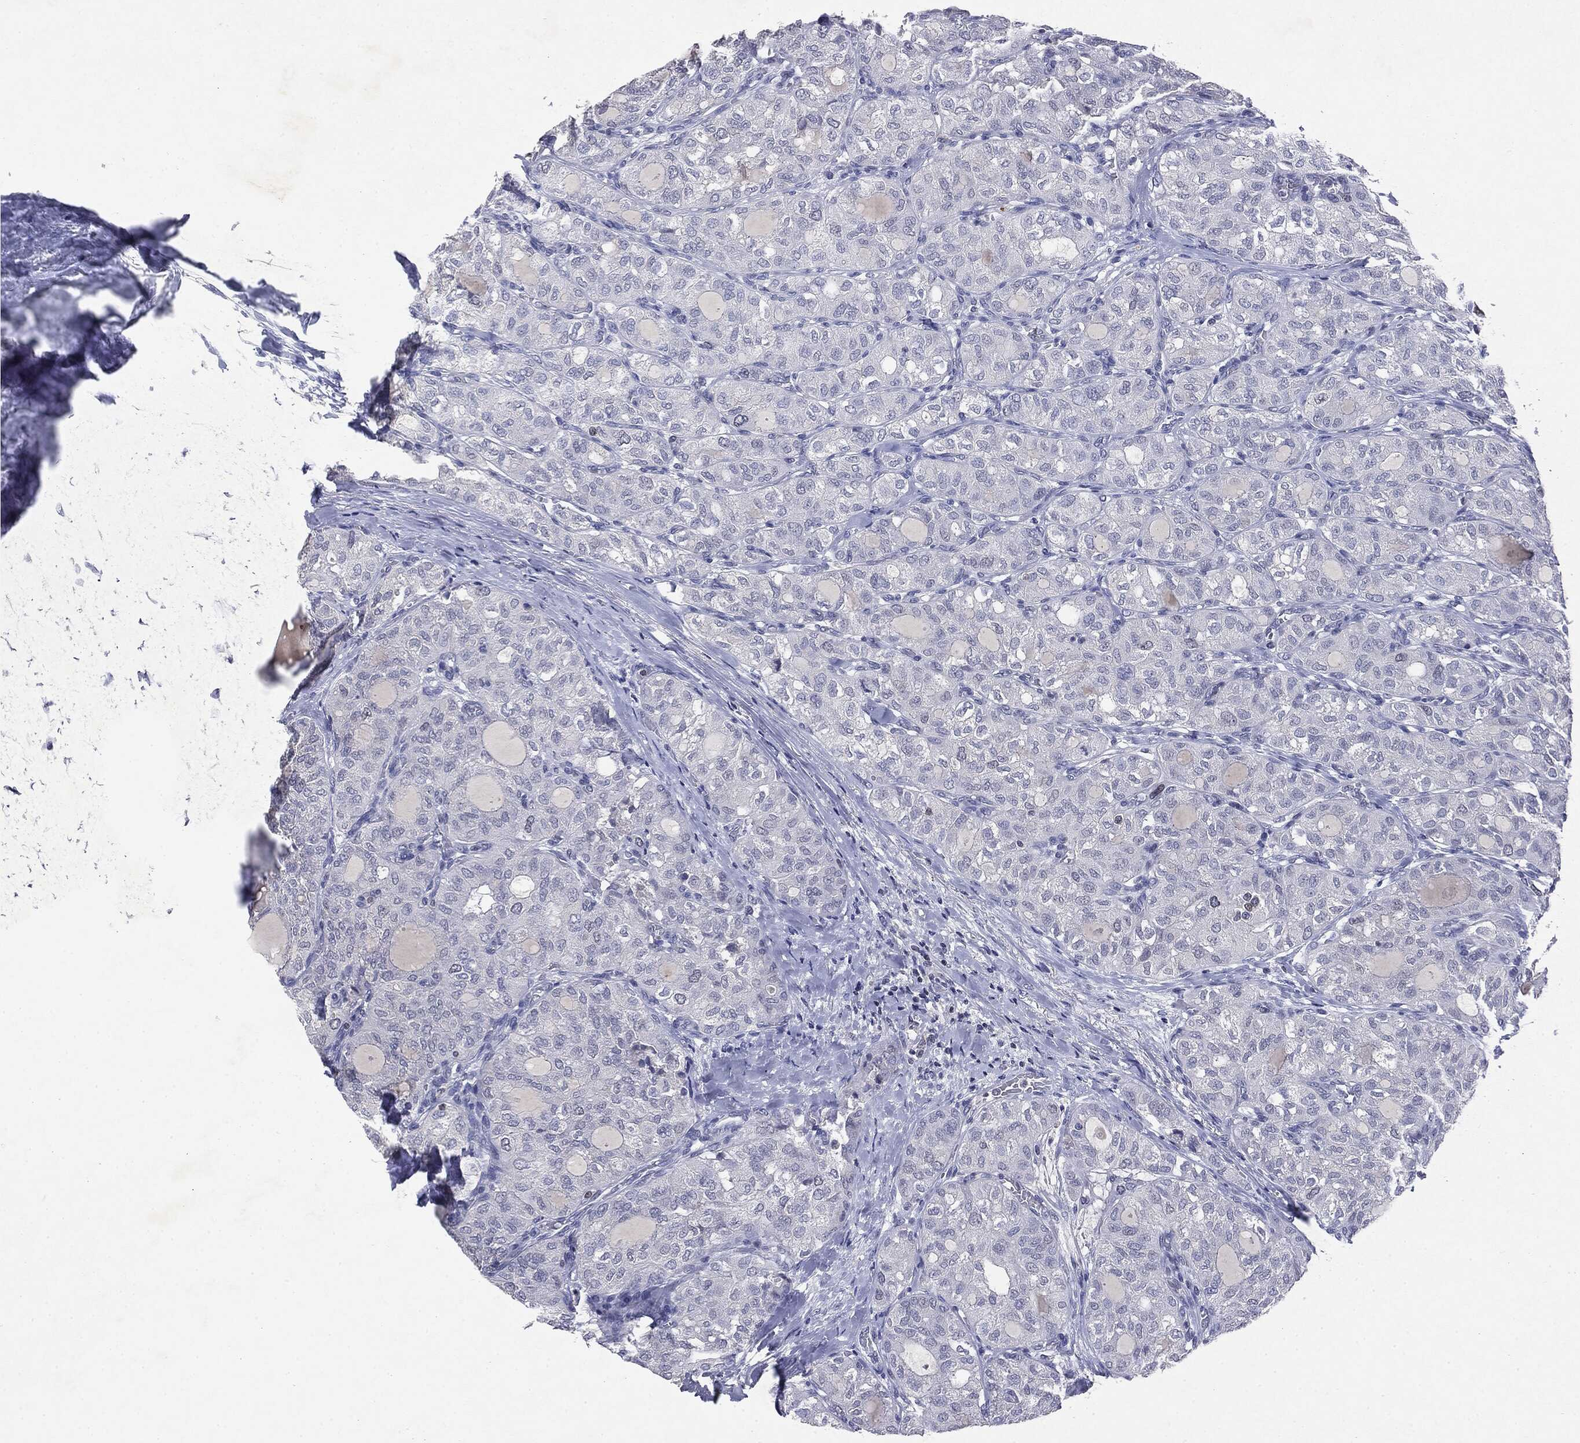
{"staining": {"intensity": "negative", "quantity": "none", "location": "none"}, "tissue": "thyroid cancer", "cell_type": "Tumor cells", "image_type": "cancer", "snomed": [{"axis": "morphology", "description": "Follicular adenoma carcinoma, NOS"}, {"axis": "topography", "description": "Thyroid gland"}], "caption": "High power microscopy micrograph of an immunohistochemistry (IHC) photomicrograph of thyroid cancer (follicular adenoma carcinoma), revealing no significant positivity in tumor cells.", "gene": "KIF2C", "patient": {"sex": "male", "age": 75}}